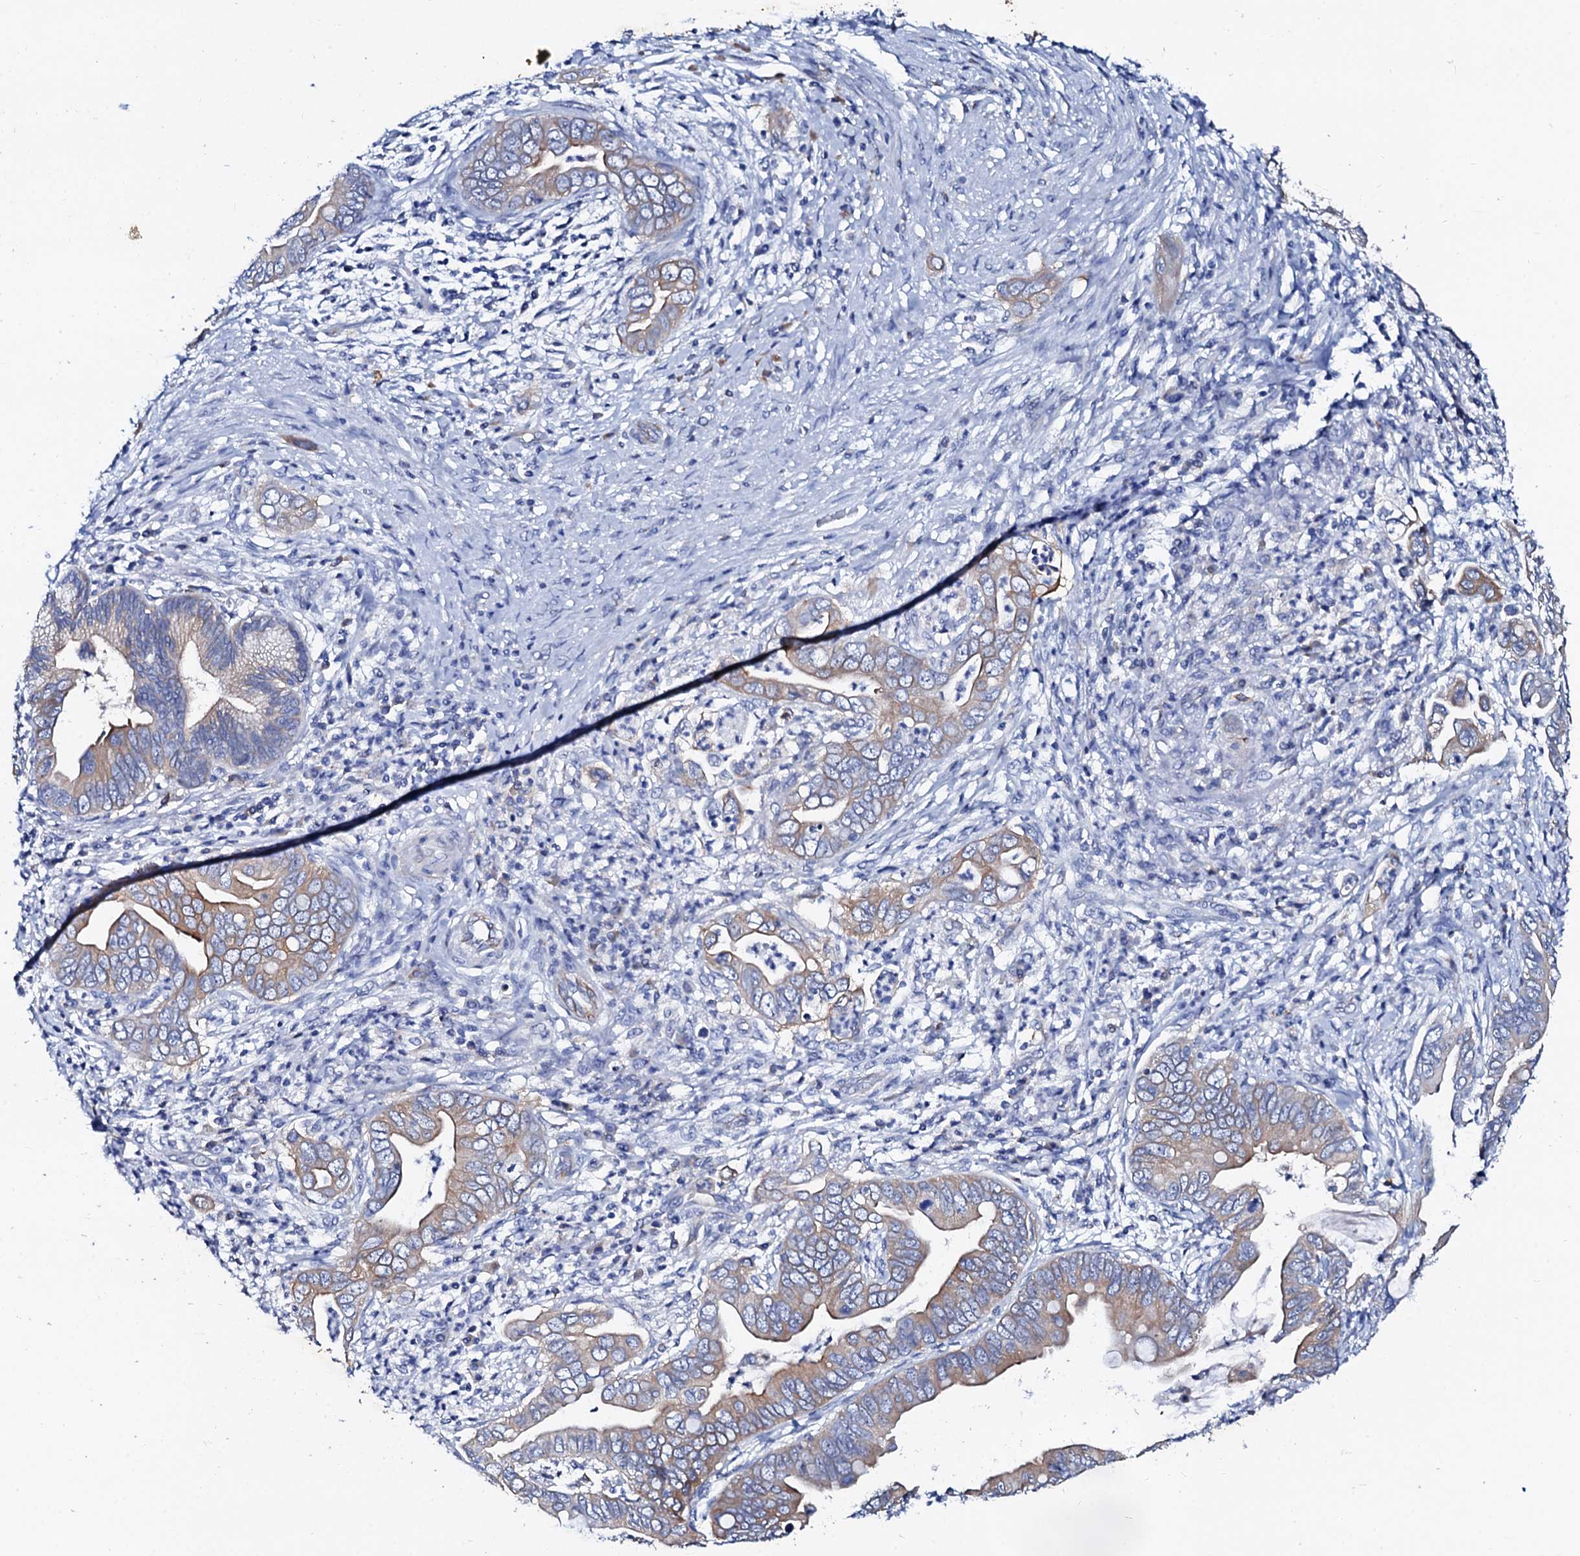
{"staining": {"intensity": "weak", "quantity": "25%-75%", "location": "cytoplasmic/membranous"}, "tissue": "pancreatic cancer", "cell_type": "Tumor cells", "image_type": "cancer", "snomed": [{"axis": "morphology", "description": "Adenocarcinoma, NOS"}, {"axis": "topography", "description": "Pancreas"}], "caption": "Weak cytoplasmic/membranous expression is seen in about 25%-75% of tumor cells in pancreatic adenocarcinoma.", "gene": "GLB1L3", "patient": {"sex": "male", "age": 75}}